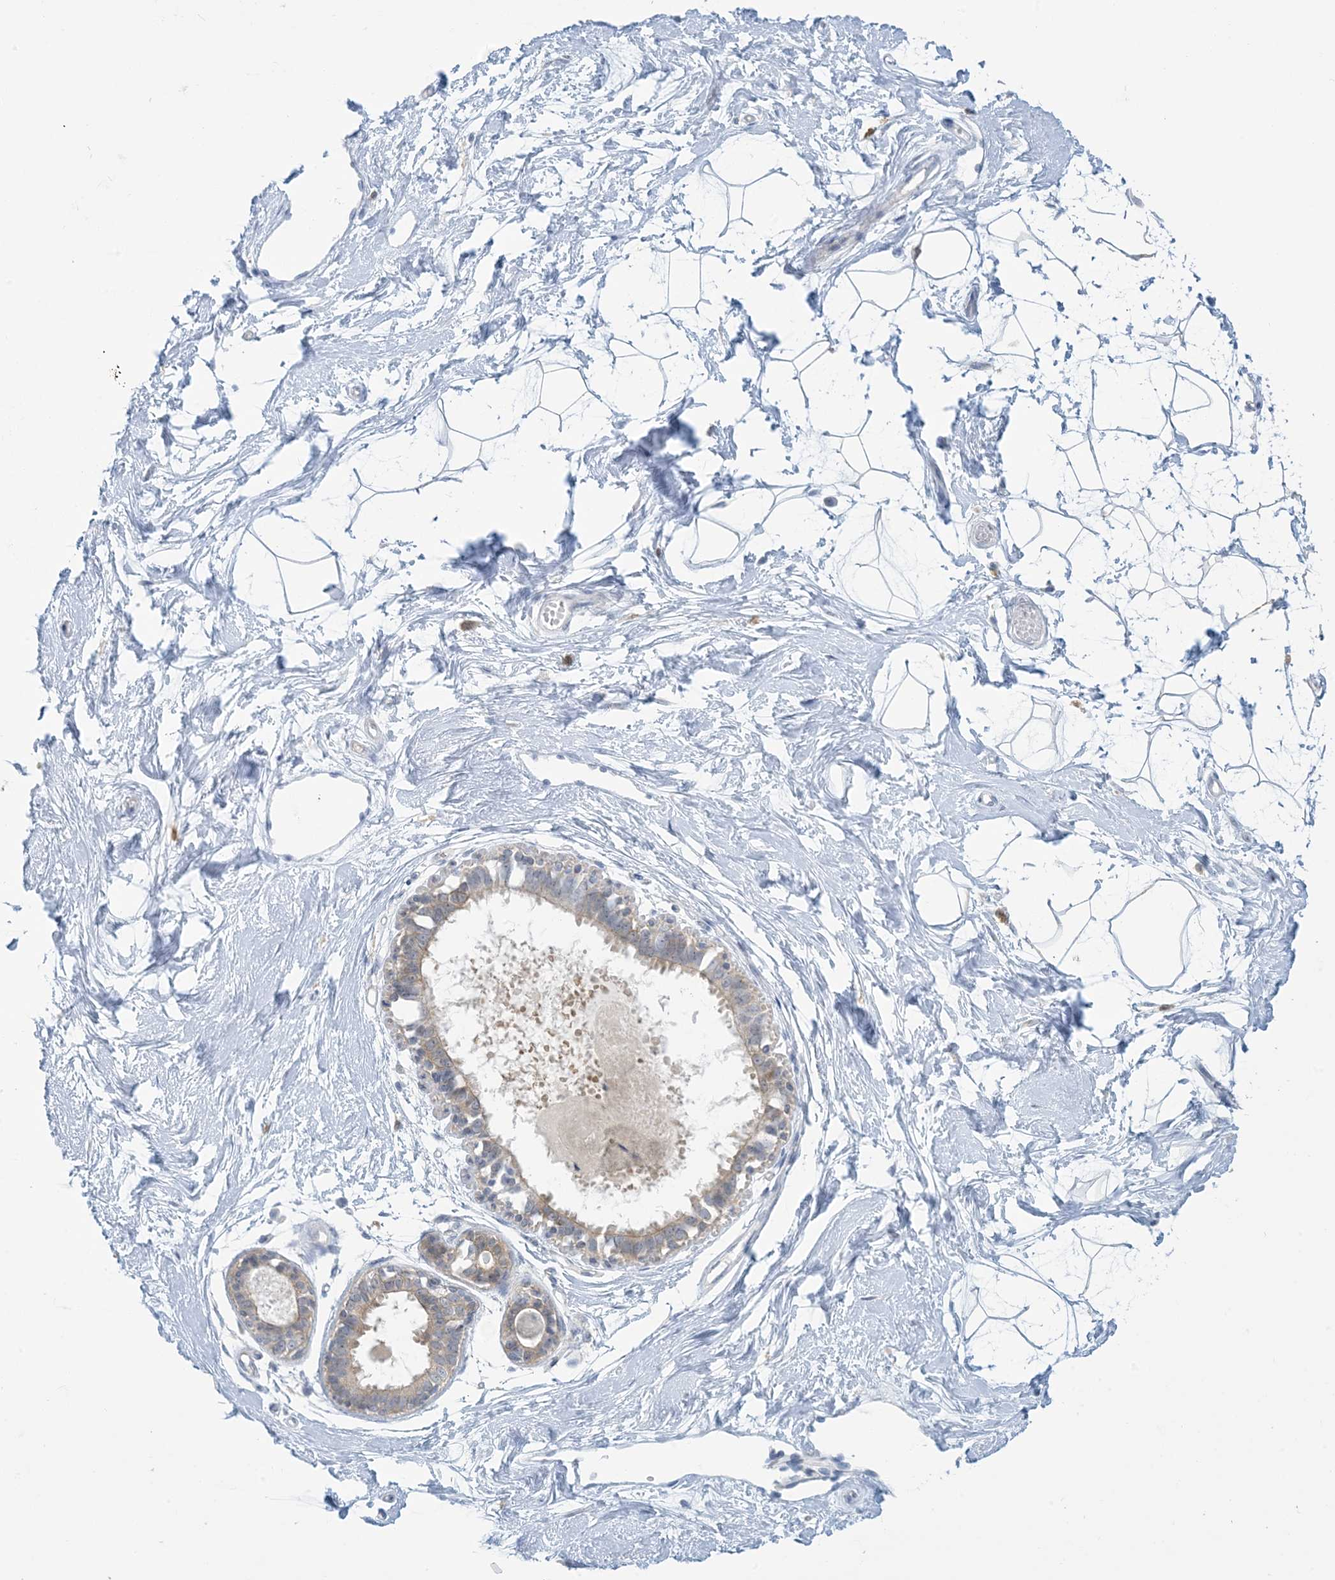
{"staining": {"intensity": "negative", "quantity": "none", "location": "none"}, "tissue": "breast", "cell_type": "Adipocytes", "image_type": "normal", "snomed": [{"axis": "morphology", "description": "Normal tissue, NOS"}, {"axis": "topography", "description": "Breast"}], "caption": "This is a image of immunohistochemistry staining of unremarkable breast, which shows no positivity in adipocytes.", "gene": "MRPS18A", "patient": {"sex": "female", "age": 45}}